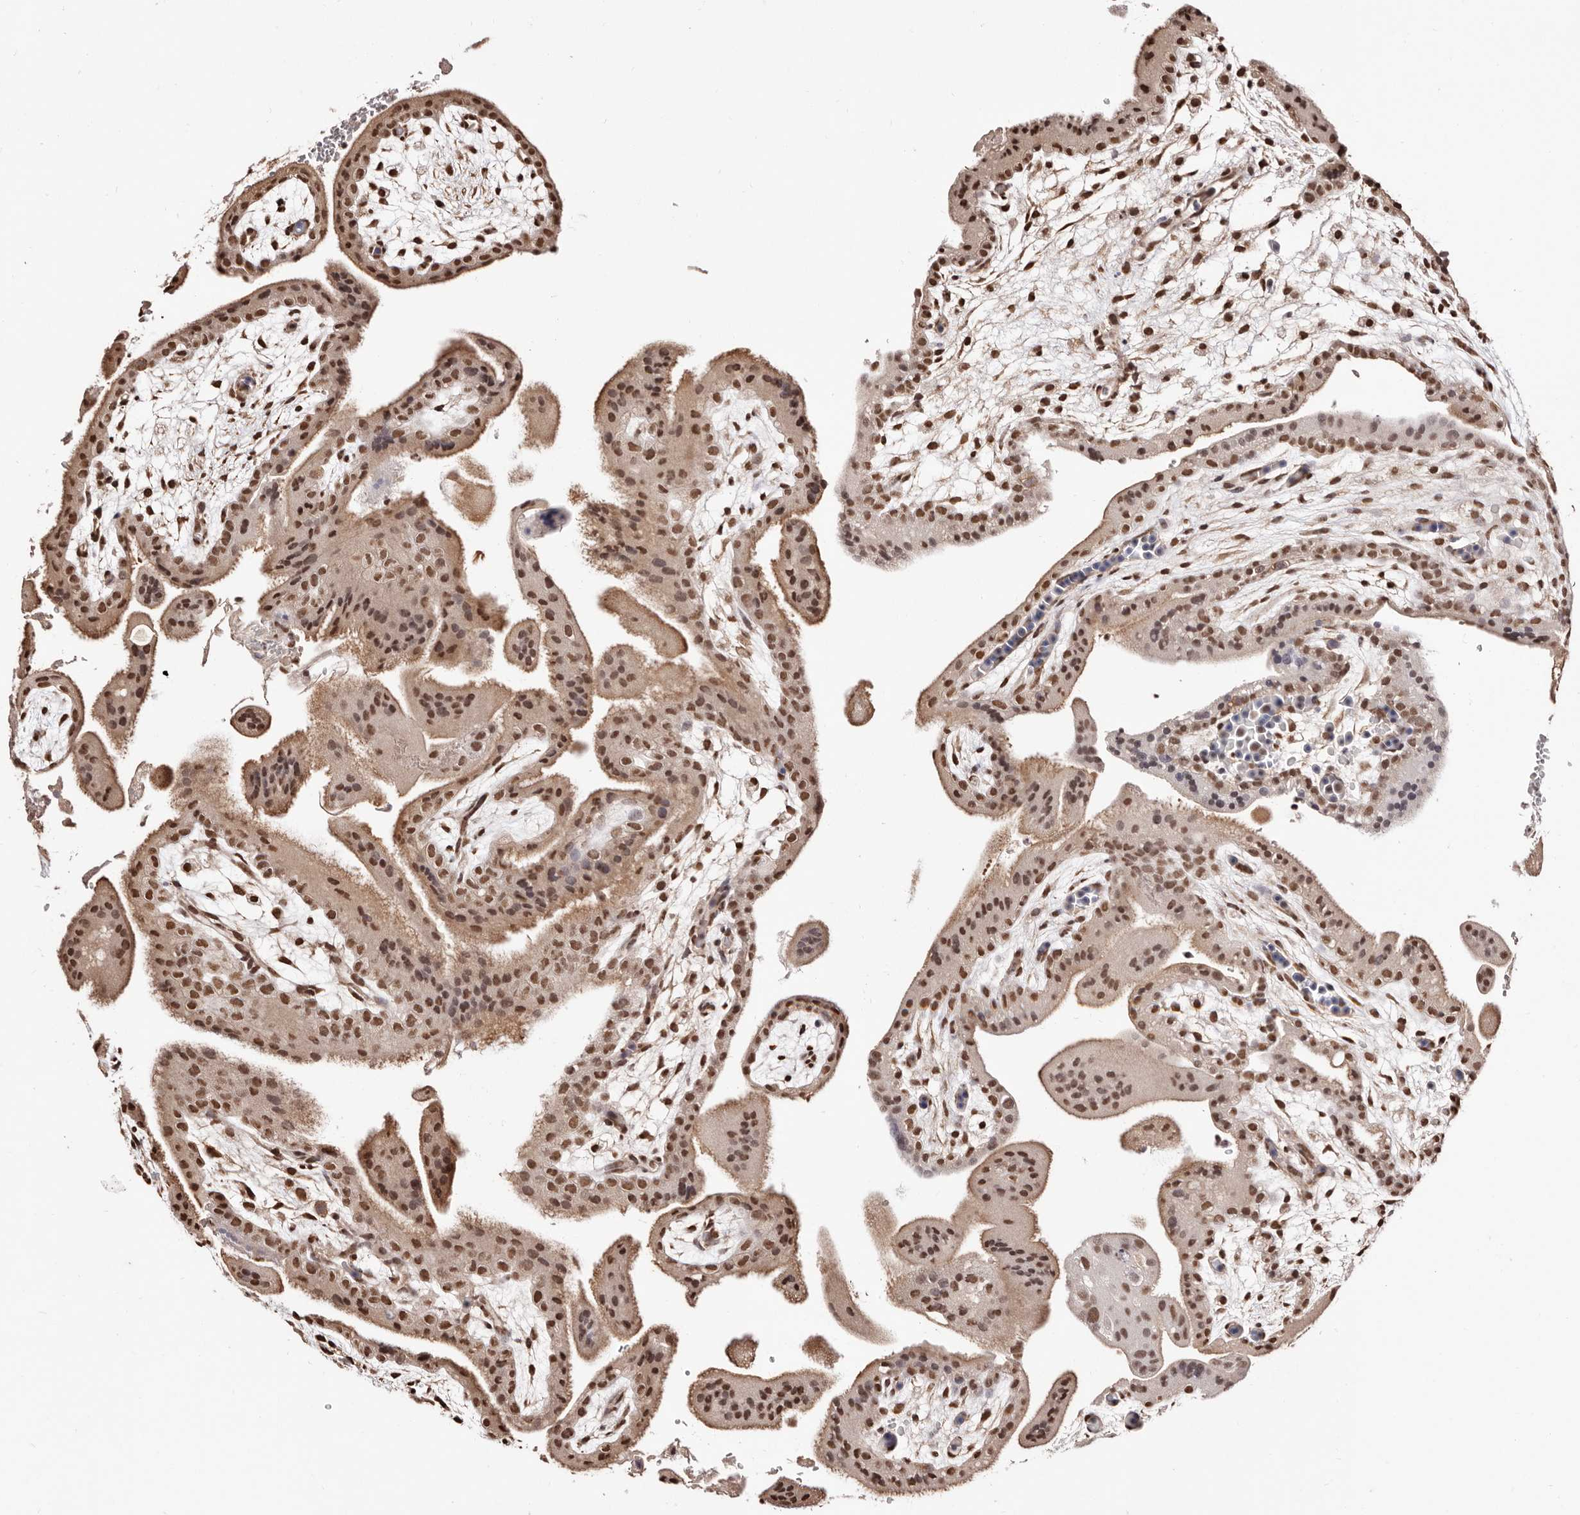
{"staining": {"intensity": "moderate", "quantity": ">75%", "location": "cytoplasmic/membranous,nuclear"}, "tissue": "placenta", "cell_type": "Decidual cells", "image_type": "normal", "snomed": [{"axis": "morphology", "description": "Normal tissue, NOS"}, {"axis": "topography", "description": "Placenta"}], "caption": "Benign placenta displays moderate cytoplasmic/membranous,nuclear staining in about >75% of decidual cells, visualized by immunohistochemistry. Using DAB (brown) and hematoxylin (blue) stains, captured at high magnification using brightfield microscopy.", "gene": "BICRAL", "patient": {"sex": "female", "age": 35}}